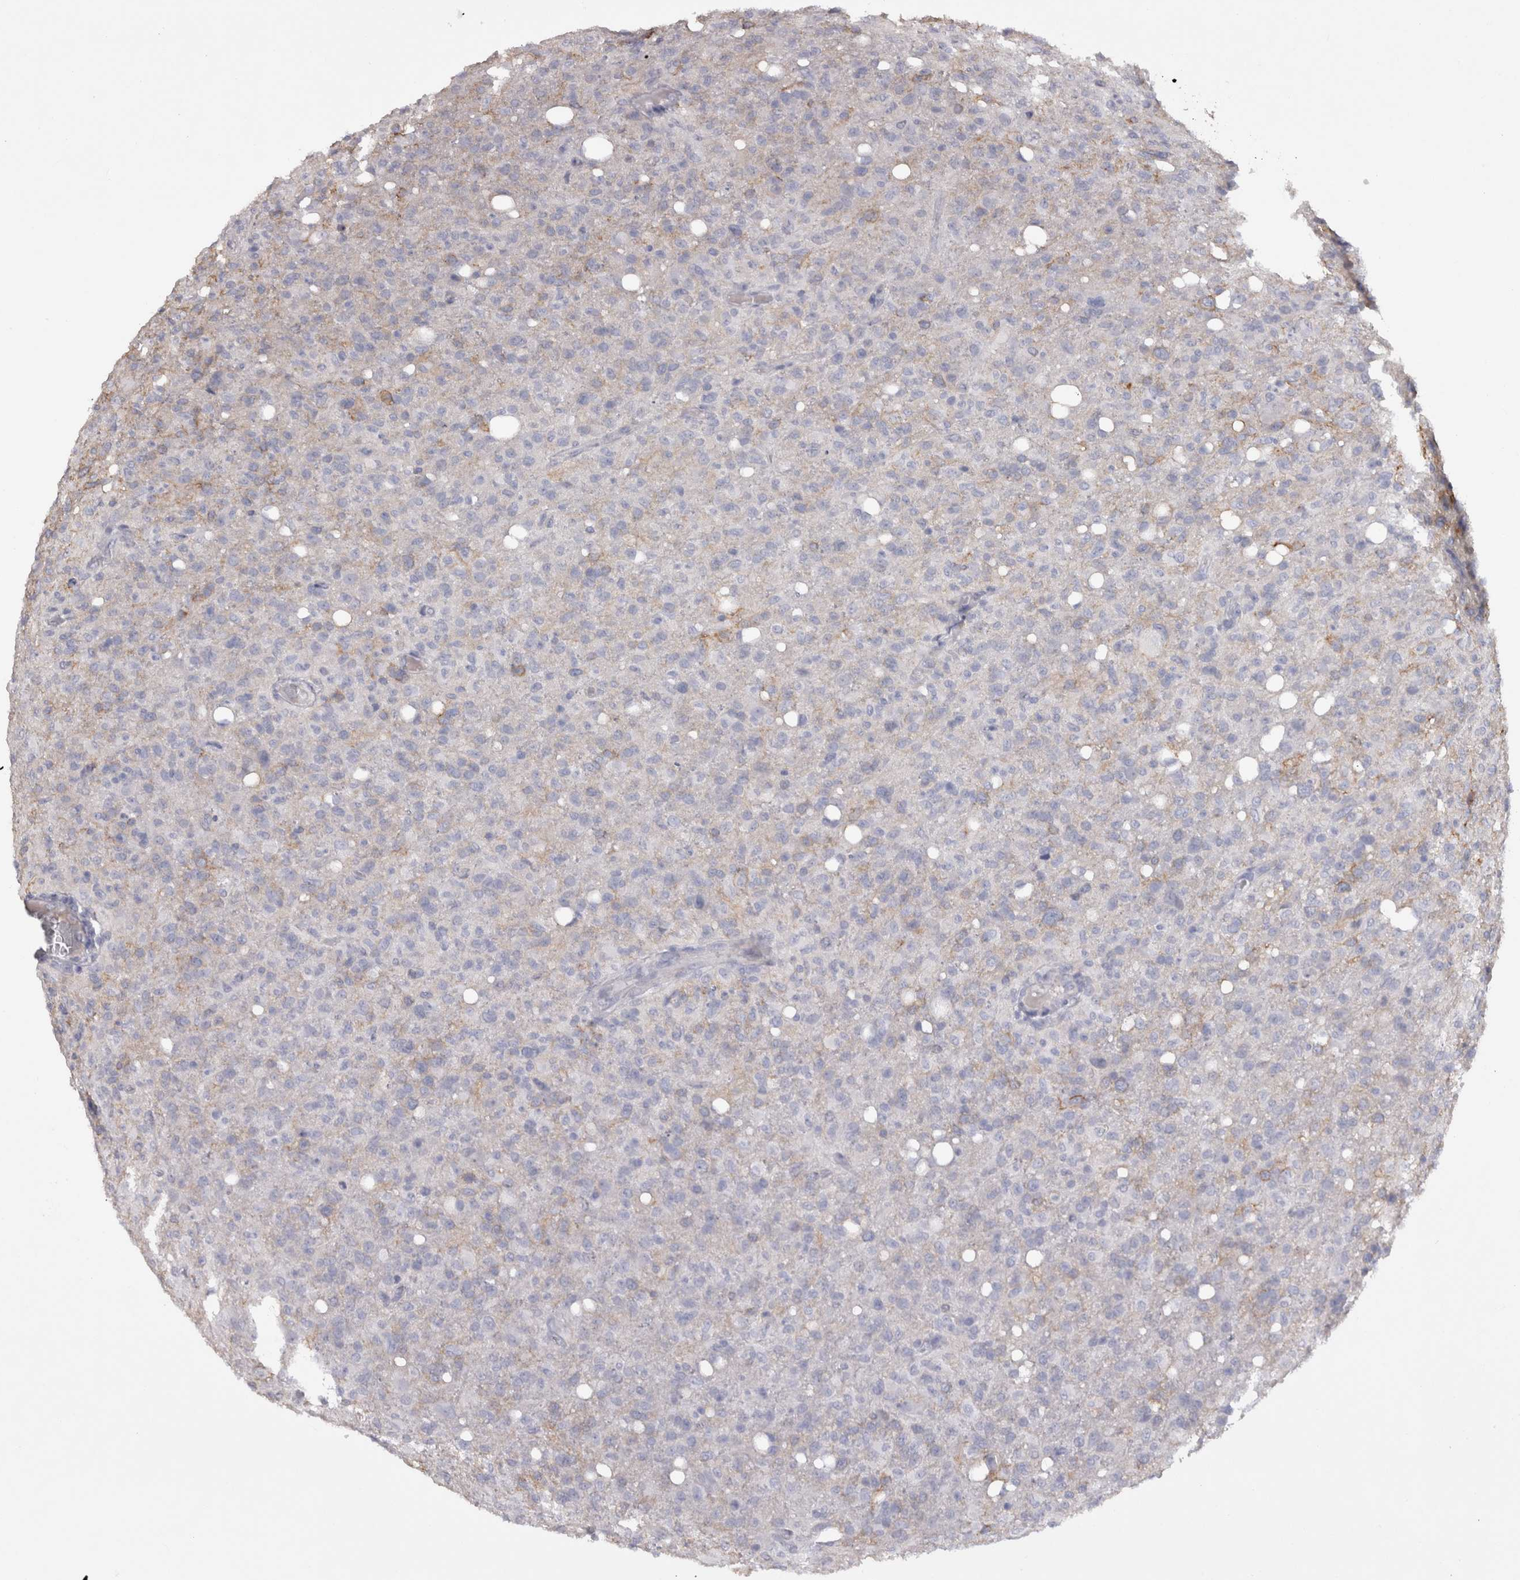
{"staining": {"intensity": "negative", "quantity": "none", "location": "none"}, "tissue": "glioma", "cell_type": "Tumor cells", "image_type": "cancer", "snomed": [{"axis": "morphology", "description": "Glioma, malignant, High grade"}, {"axis": "topography", "description": "Brain"}], "caption": "This is an immunohistochemistry (IHC) micrograph of glioma. There is no staining in tumor cells.", "gene": "ADAM2", "patient": {"sex": "female", "age": 57}}